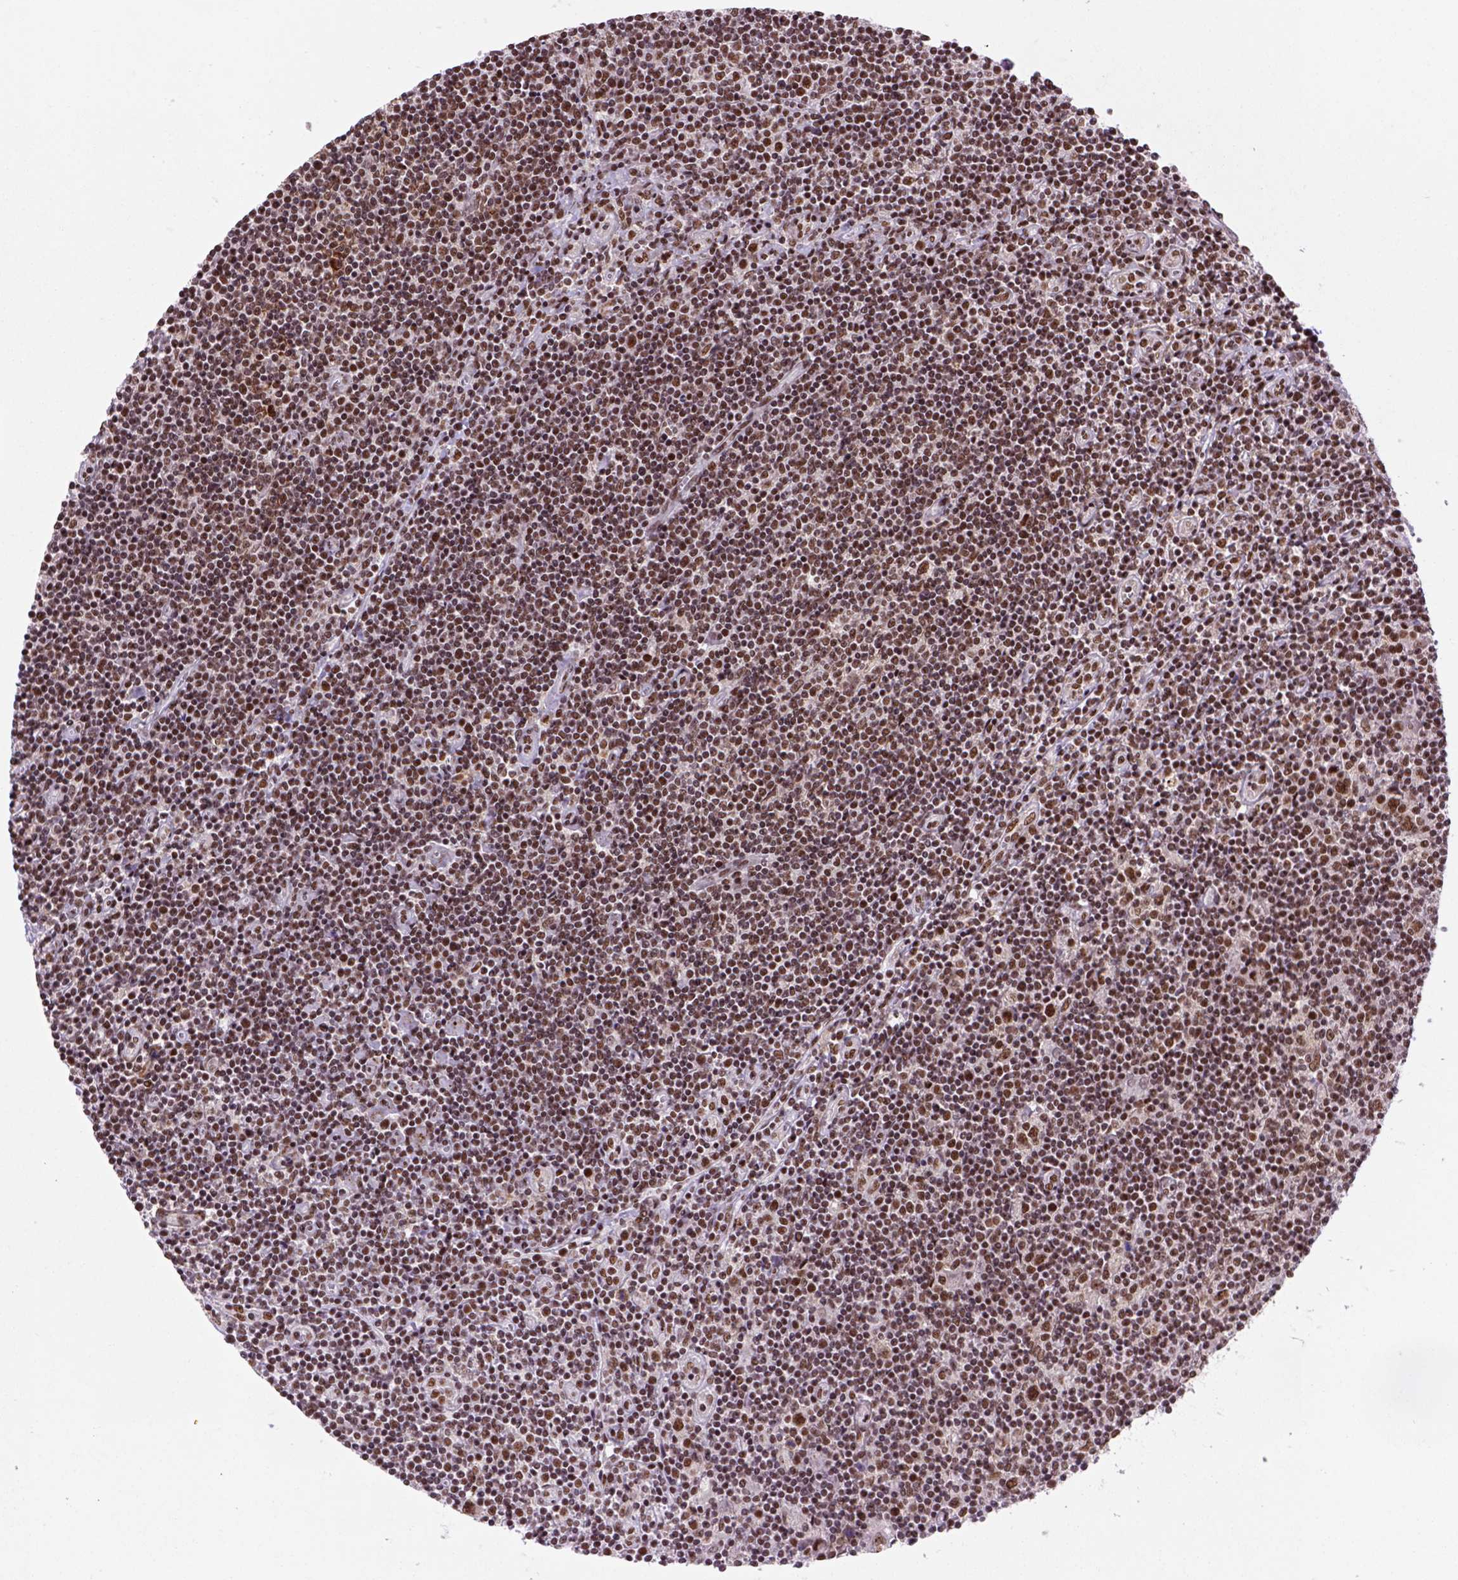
{"staining": {"intensity": "moderate", "quantity": ">75%", "location": "nuclear"}, "tissue": "lymphoma", "cell_type": "Tumor cells", "image_type": "cancer", "snomed": [{"axis": "morphology", "description": "Hodgkin's disease, NOS"}, {"axis": "topography", "description": "Lymph node"}], "caption": "DAB immunohistochemical staining of lymphoma demonstrates moderate nuclear protein expression in approximately >75% of tumor cells. (DAB IHC with brightfield microscopy, high magnification).", "gene": "NSMCE2", "patient": {"sex": "male", "age": 40}}